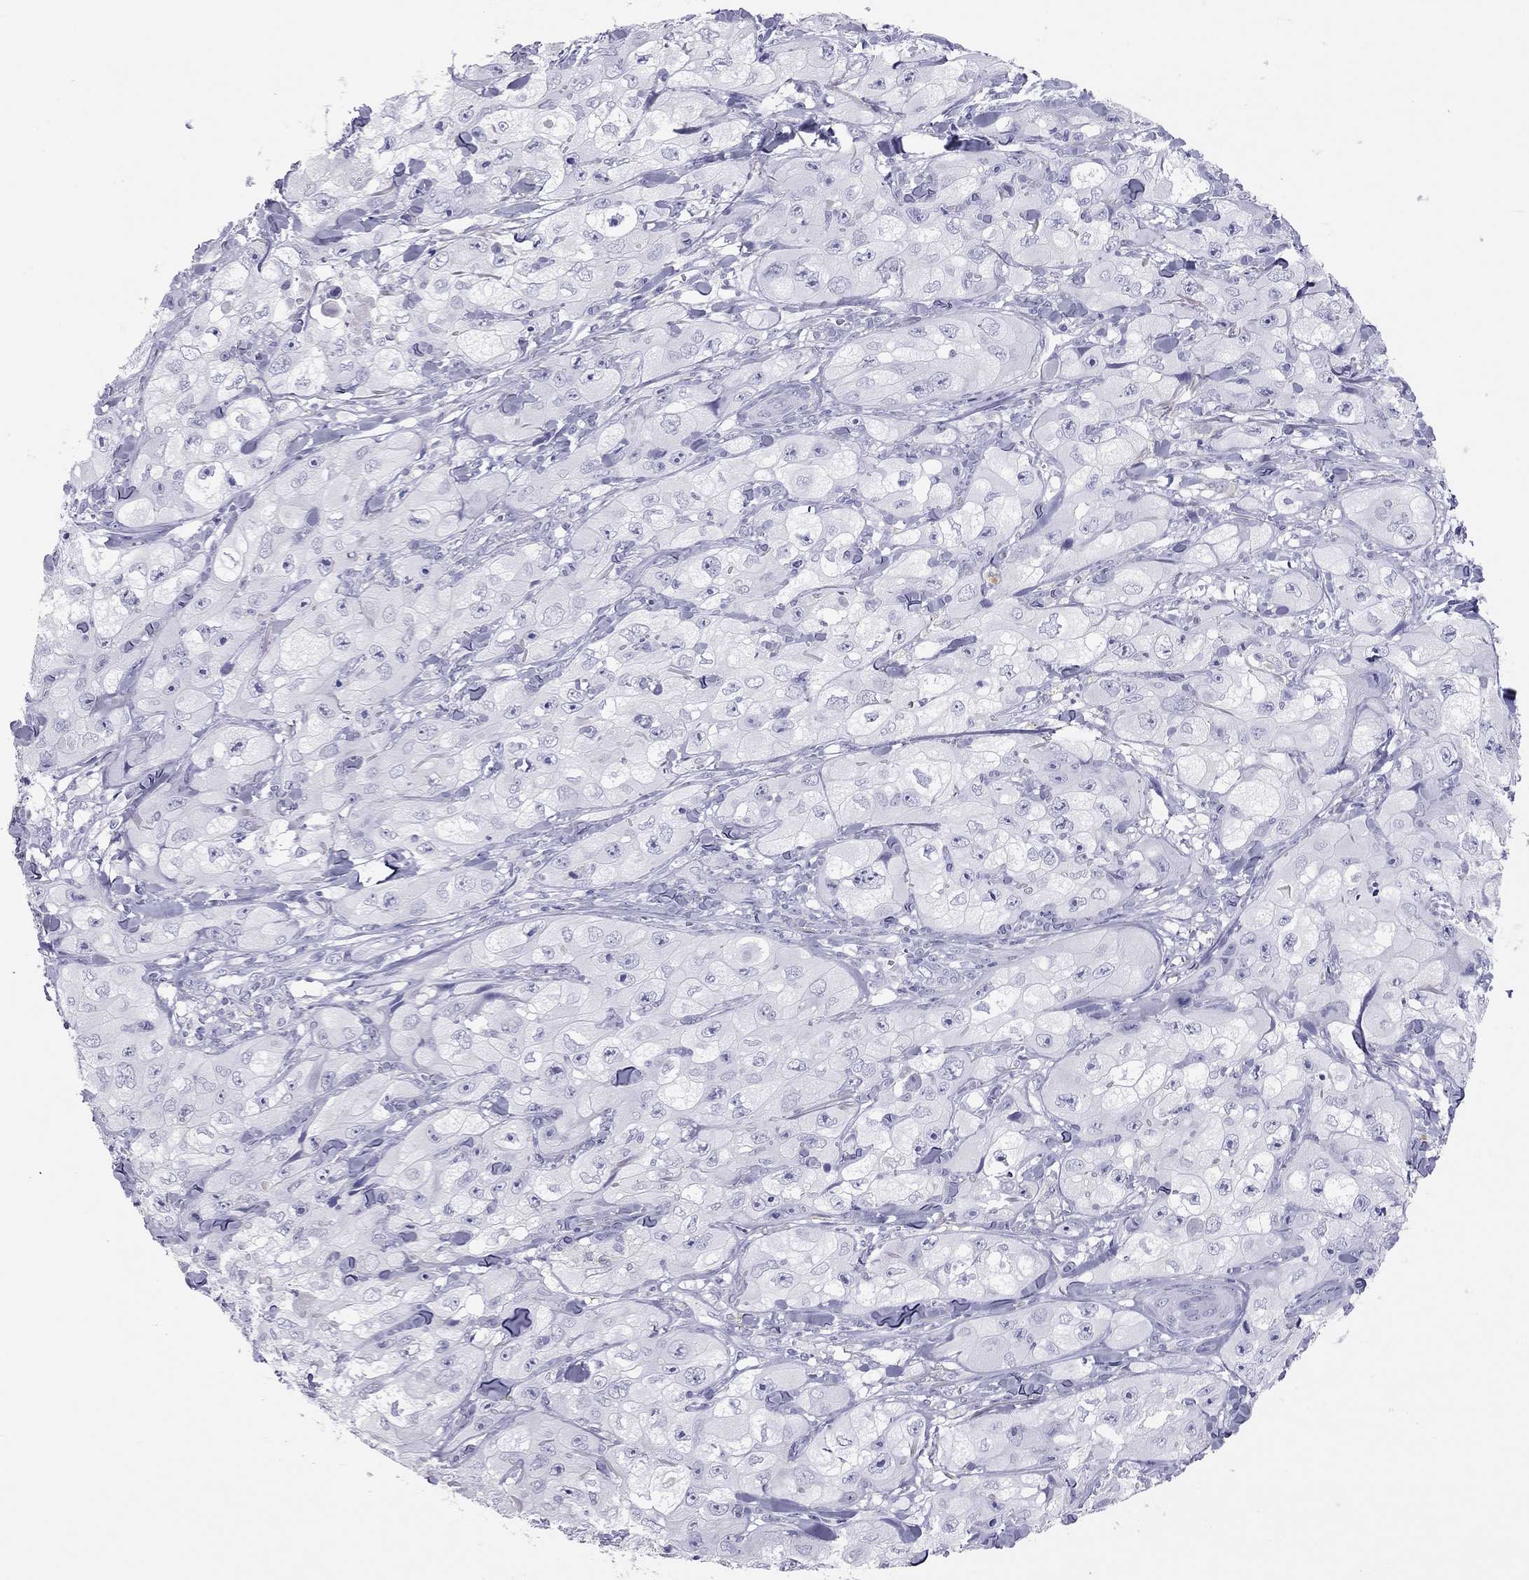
{"staining": {"intensity": "negative", "quantity": "none", "location": "none"}, "tissue": "skin cancer", "cell_type": "Tumor cells", "image_type": "cancer", "snomed": [{"axis": "morphology", "description": "Squamous cell carcinoma, NOS"}, {"axis": "topography", "description": "Skin"}, {"axis": "topography", "description": "Subcutis"}], "caption": "Immunohistochemistry (IHC) micrograph of squamous cell carcinoma (skin) stained for a protein (brown), which shows no positivity in tumor cells.", "gene": "KLRG1", "patient": {"sex": "male", "age": 73}}